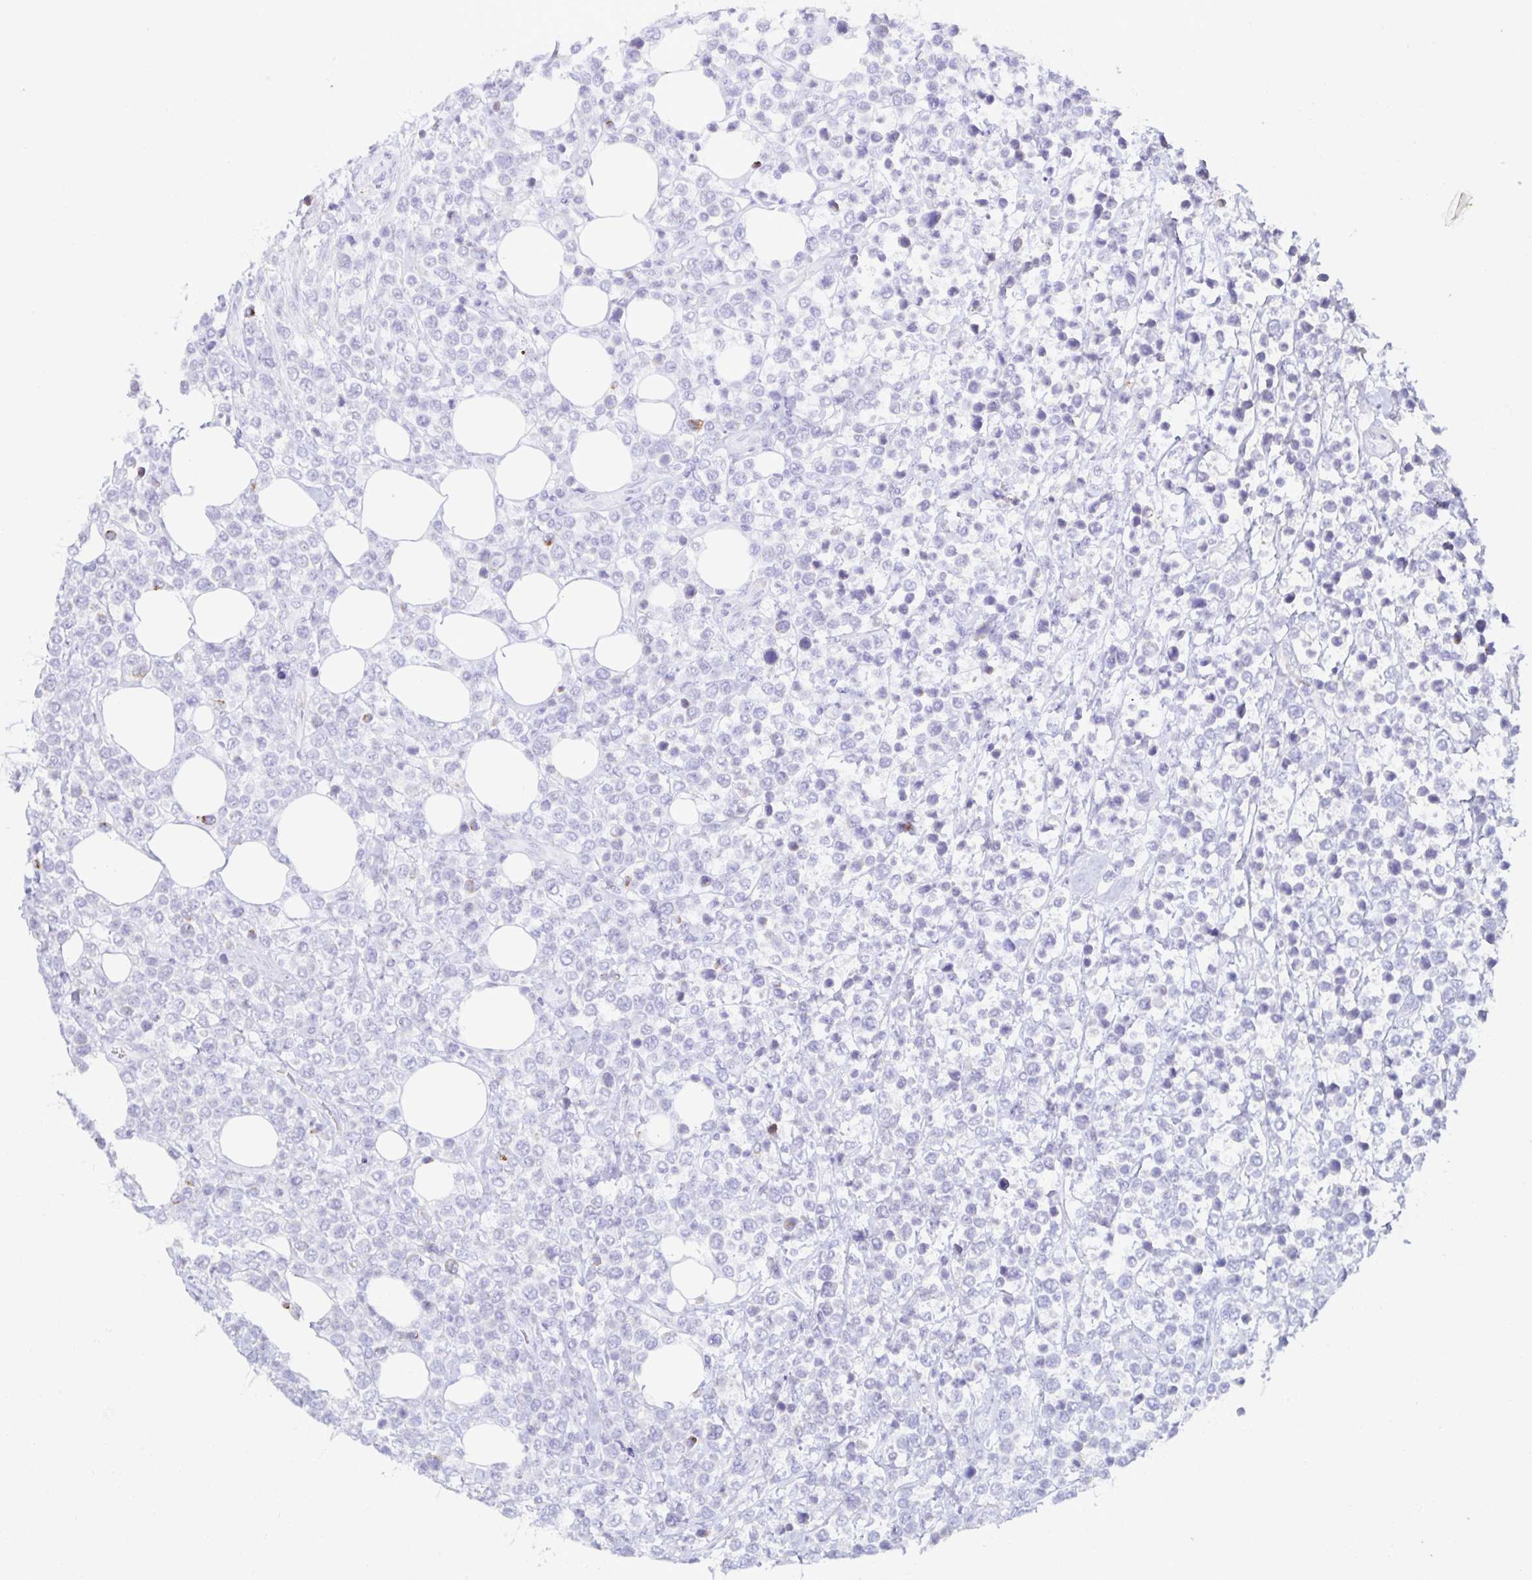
{"staining": {"intensity": "negative", "quantity": "none", "location": "none"}, "tissue": "lymphoma", "cell_type": "Tumor cells", "image_type": "cancer", "snomed": [{"axis": "morphology", "description": "Malignant lymphoma, non-Hodgkin's type, High grade"}, {"axis": "topography", "description": "Soft tissue"}], "caption": "Protein analysis of malignant lymphoma, non-Hodgkin's type (high-grade) reveals no significant positivity in tumor cells.", "gene": "MON2", "patient": {"sex": "female", "age": 56}}